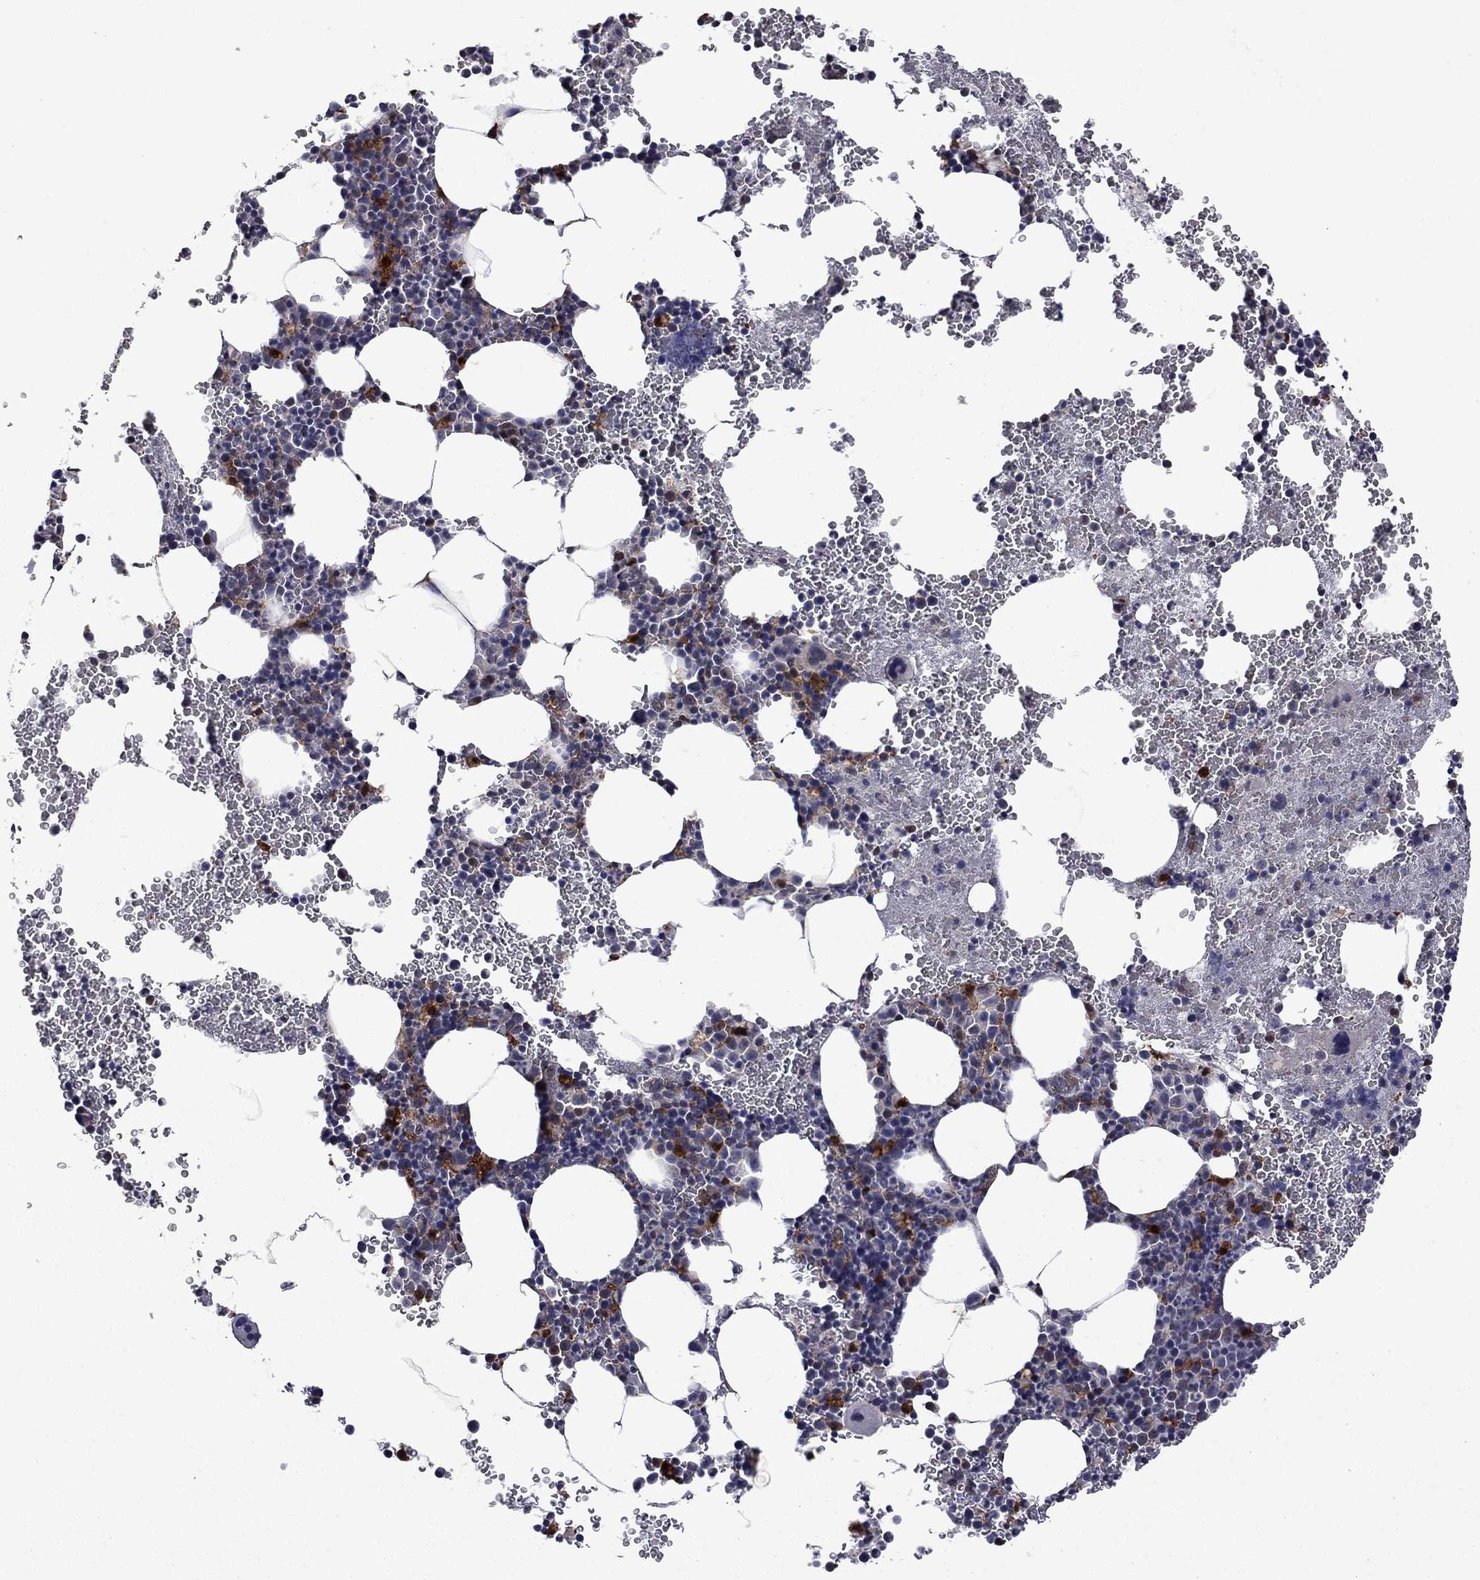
{"staining": {"intensity": "strong", "quantity": "<25%", "location": "cytoplasmic/membranous"}, "tissue": "bone marrow", "cell_type": "Hematopoietic cells", "image_type": "normal", "snomed": [{"axis": "morphology", "description": "Normal tissue, NOS"}, {"axis": "topography", "description": "Bone marrow"}], "caption": "Benign bone marrow was stained to show a protein in brown. There is medium levels of strong cytoplasmic/membranous positivity in approximately <25% of hematopoietic cells. (DAB (3,3'-diaminobenzidine) = brown stain, brightfield microscopy at high magnification).", "gene": "CBR1", "patient": {"sex": "male", "age": 50}}